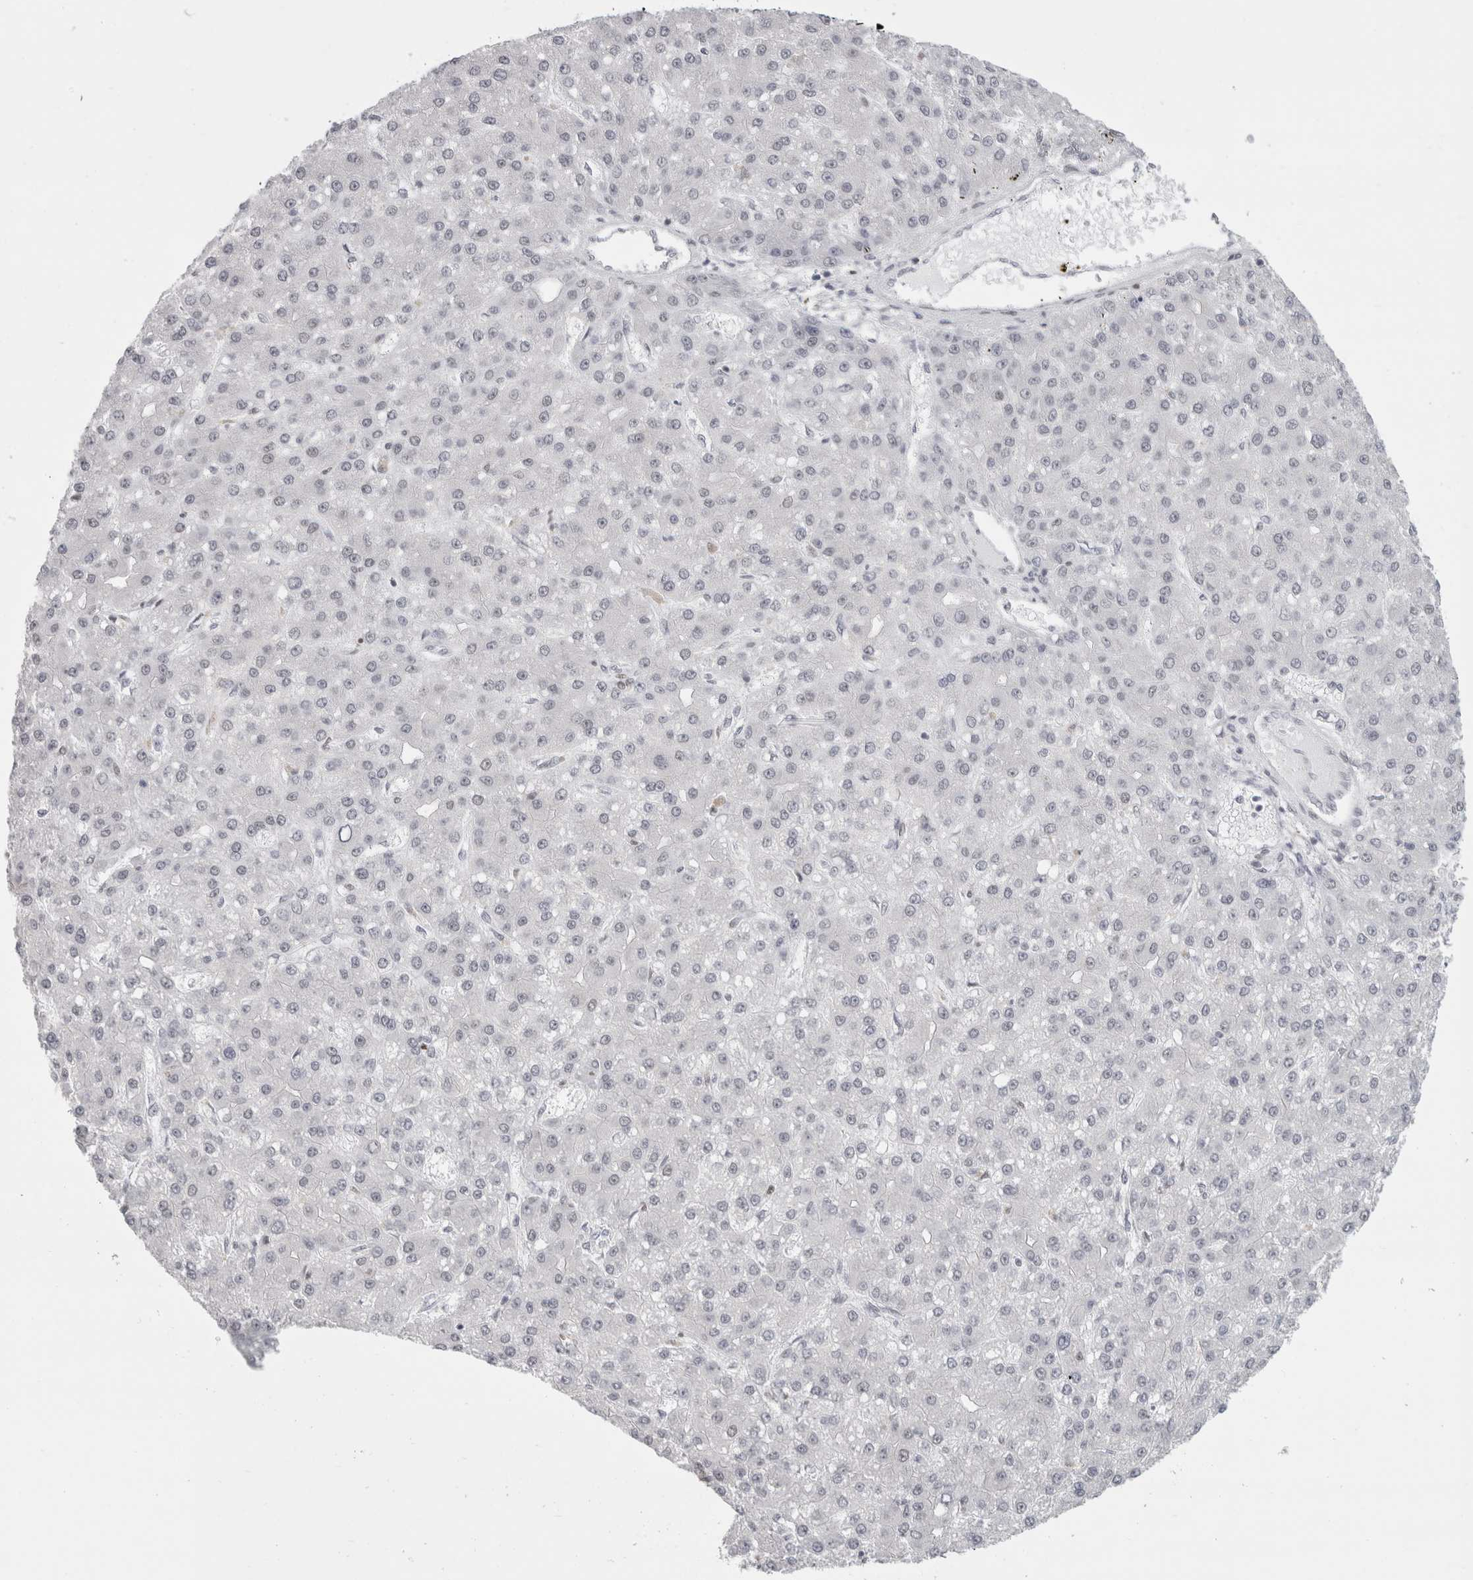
{"staining": {"intensity": "weak", "quantity": ">75%", "location": "nuclear"}, "tissue": "liver cancer", "cell_type": "Tumor cells", "image_type": "cancer", "snomed": [{"axis": "morphology", "description": "Carcinoma, Hepatocellular, NOS"}, {"axis": "topography", "description": "Liver"}], "caption": "Immunohistochemistry (IHC) (DAB (3,3'-diaminobenzidine)) staining of hepatocellular carcinoma (liver) reveals weak nuclear protein expression in about >75% of tumor cells.", "gene": "SMARCC1", "patient": {"sex": "male", "age": 67}}